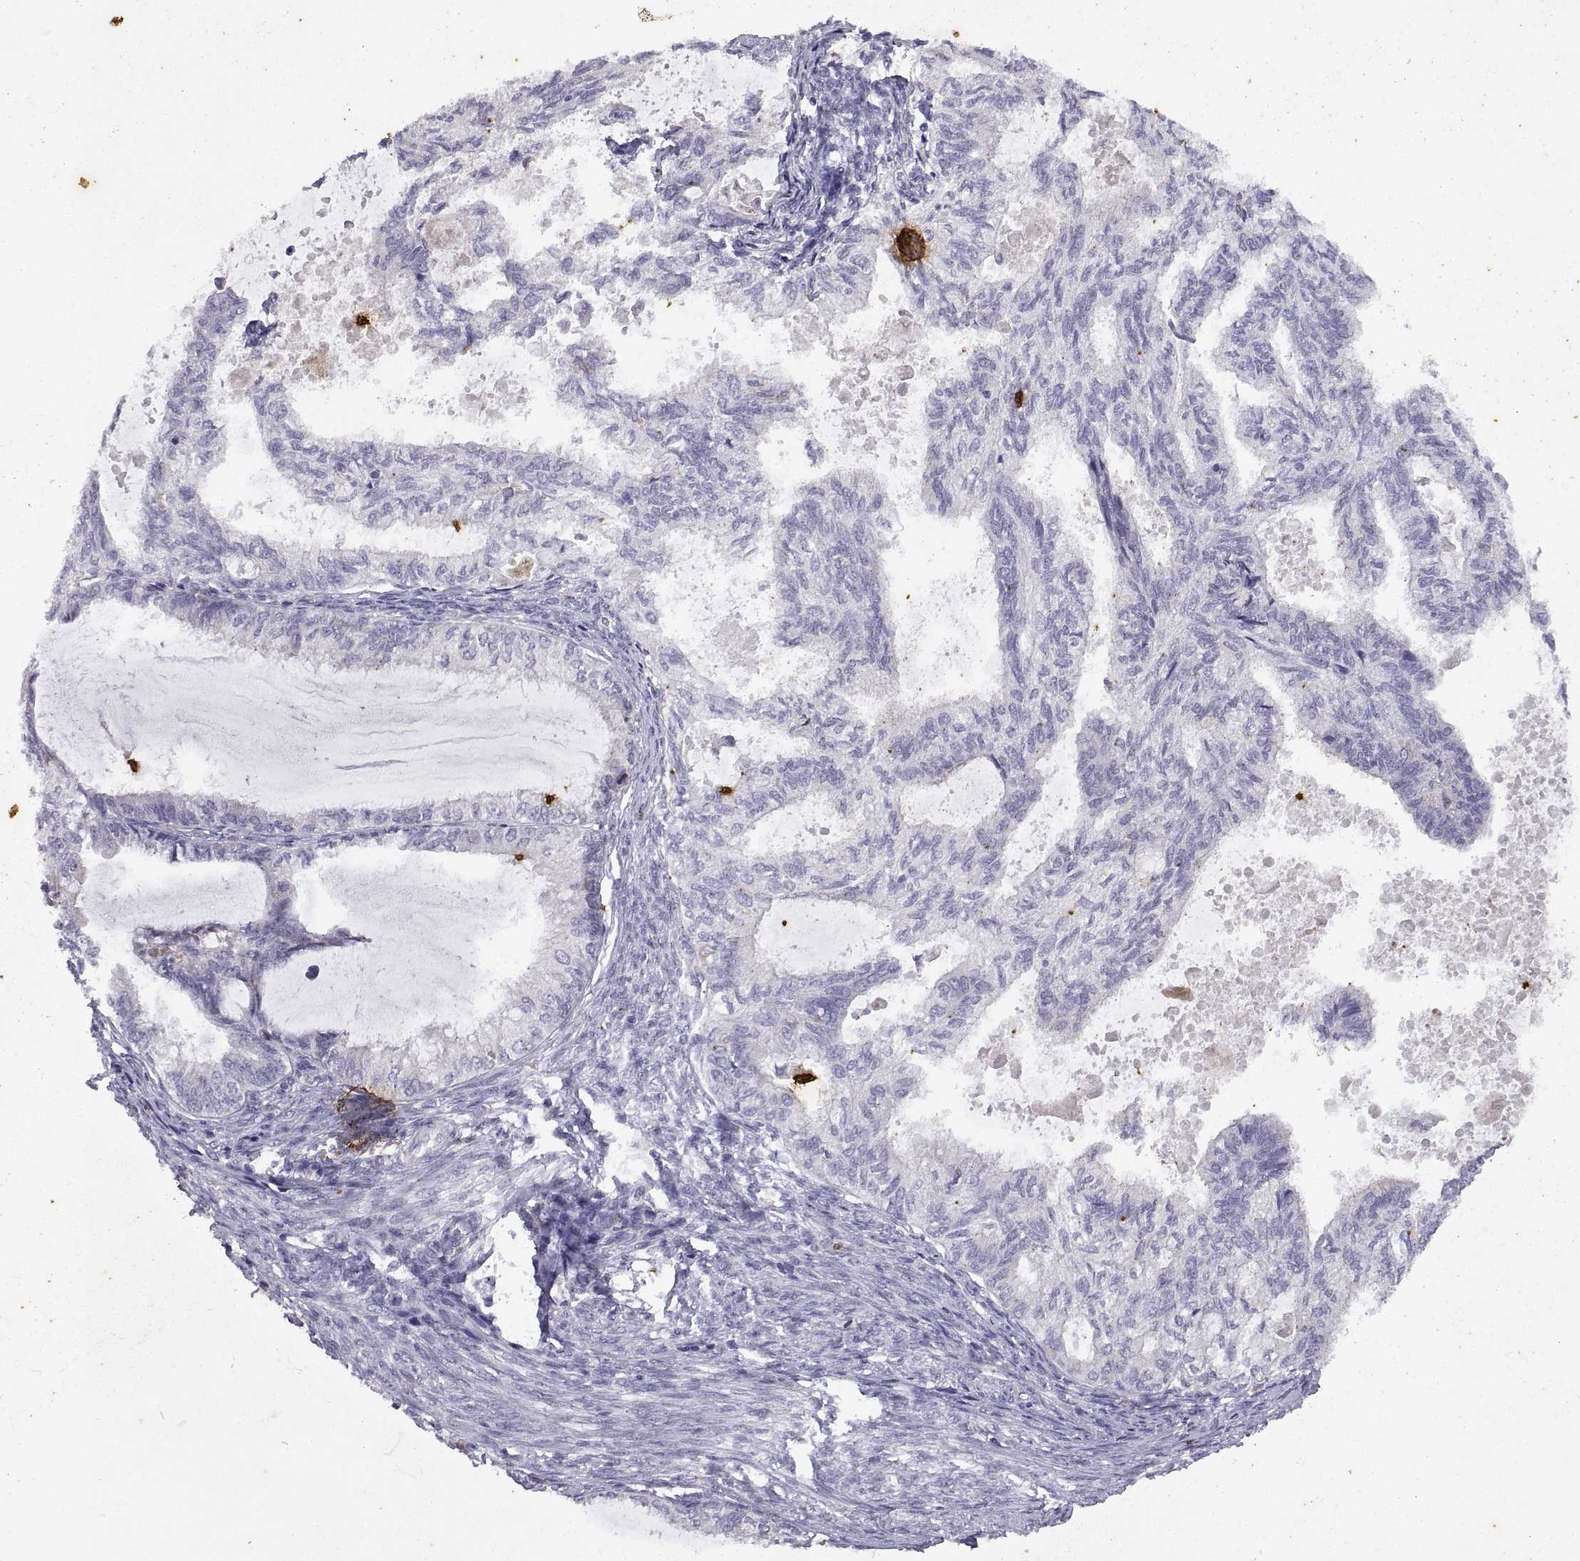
{"staining": {"intensity": "negative", "quantity": "none", "location": "none"}, "tissue": "endometrial cancer", "cell_type": "Tumor cells", "image_type": "cancer", "snomed": [{"axis": "morphology", "description": "Adenocarcinoma, NOS"}, {"axis": "topography", "description": "Endometrium"}], "caption": "Tumor cells are negative for protein expression in human endometrial adenocarcinoma.", "gene": "DOK3", "patient": {"sex": "female", "age": 86}}